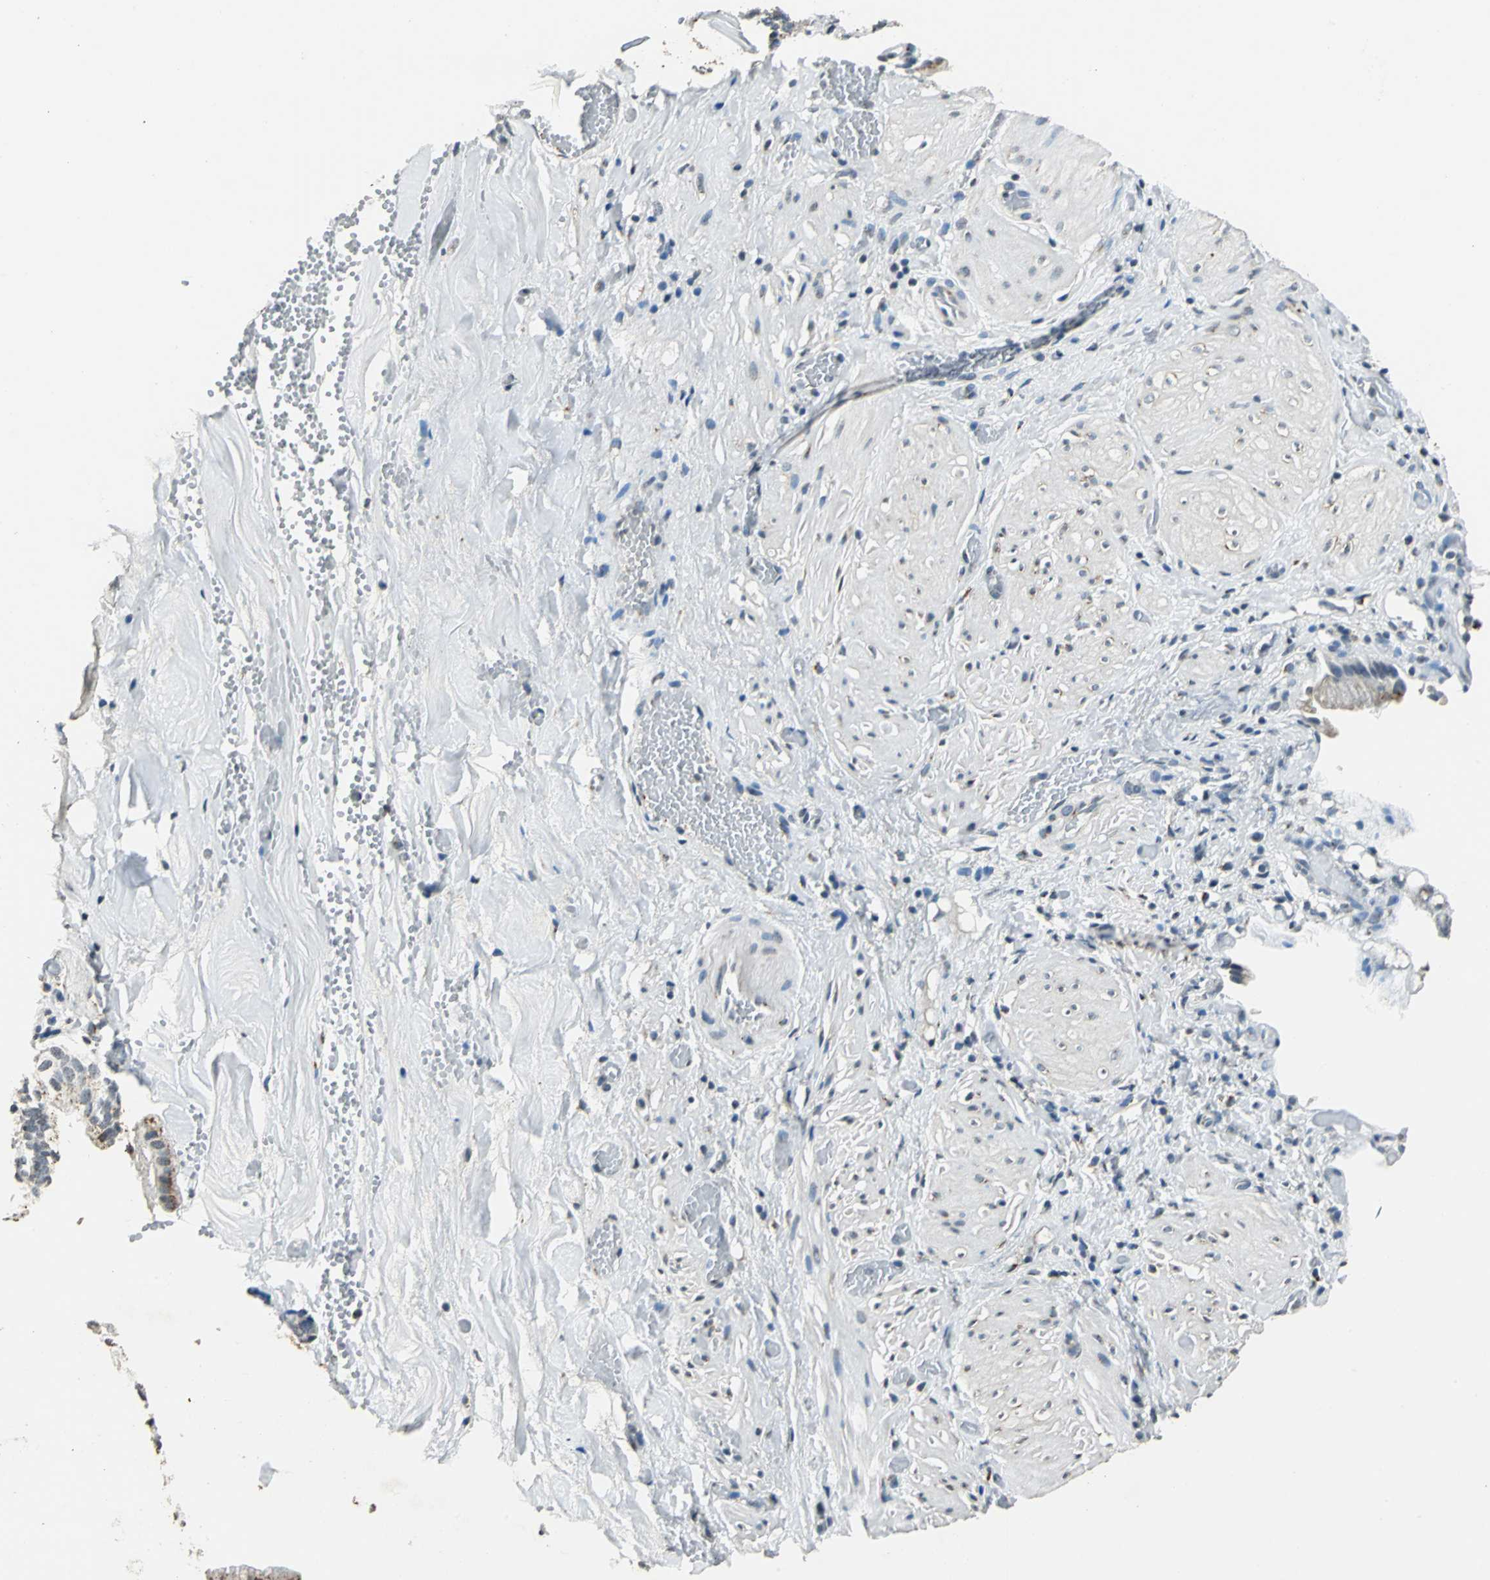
{"staining": {"intensity": "moderate", "quantity": "25%-75%", "location": "cytoplasmic/membranous"}, "tissue": "gallbladder", "cell_type": "Glandular cells", "image_type": "normal", "snomed": [{"axis": "morphology", "description": "Normal tissue, NOS"}, {"axis": "topography", "description": "Gallbladder"}], "caption": "IHC of normal gallbladder reveals medium levels of moderate cytoplasmic/membranous staining in approximately 25%-75% of glandular cells.", "gene": "TMEM115", "patient": {"sex": "male", "age": 65}}